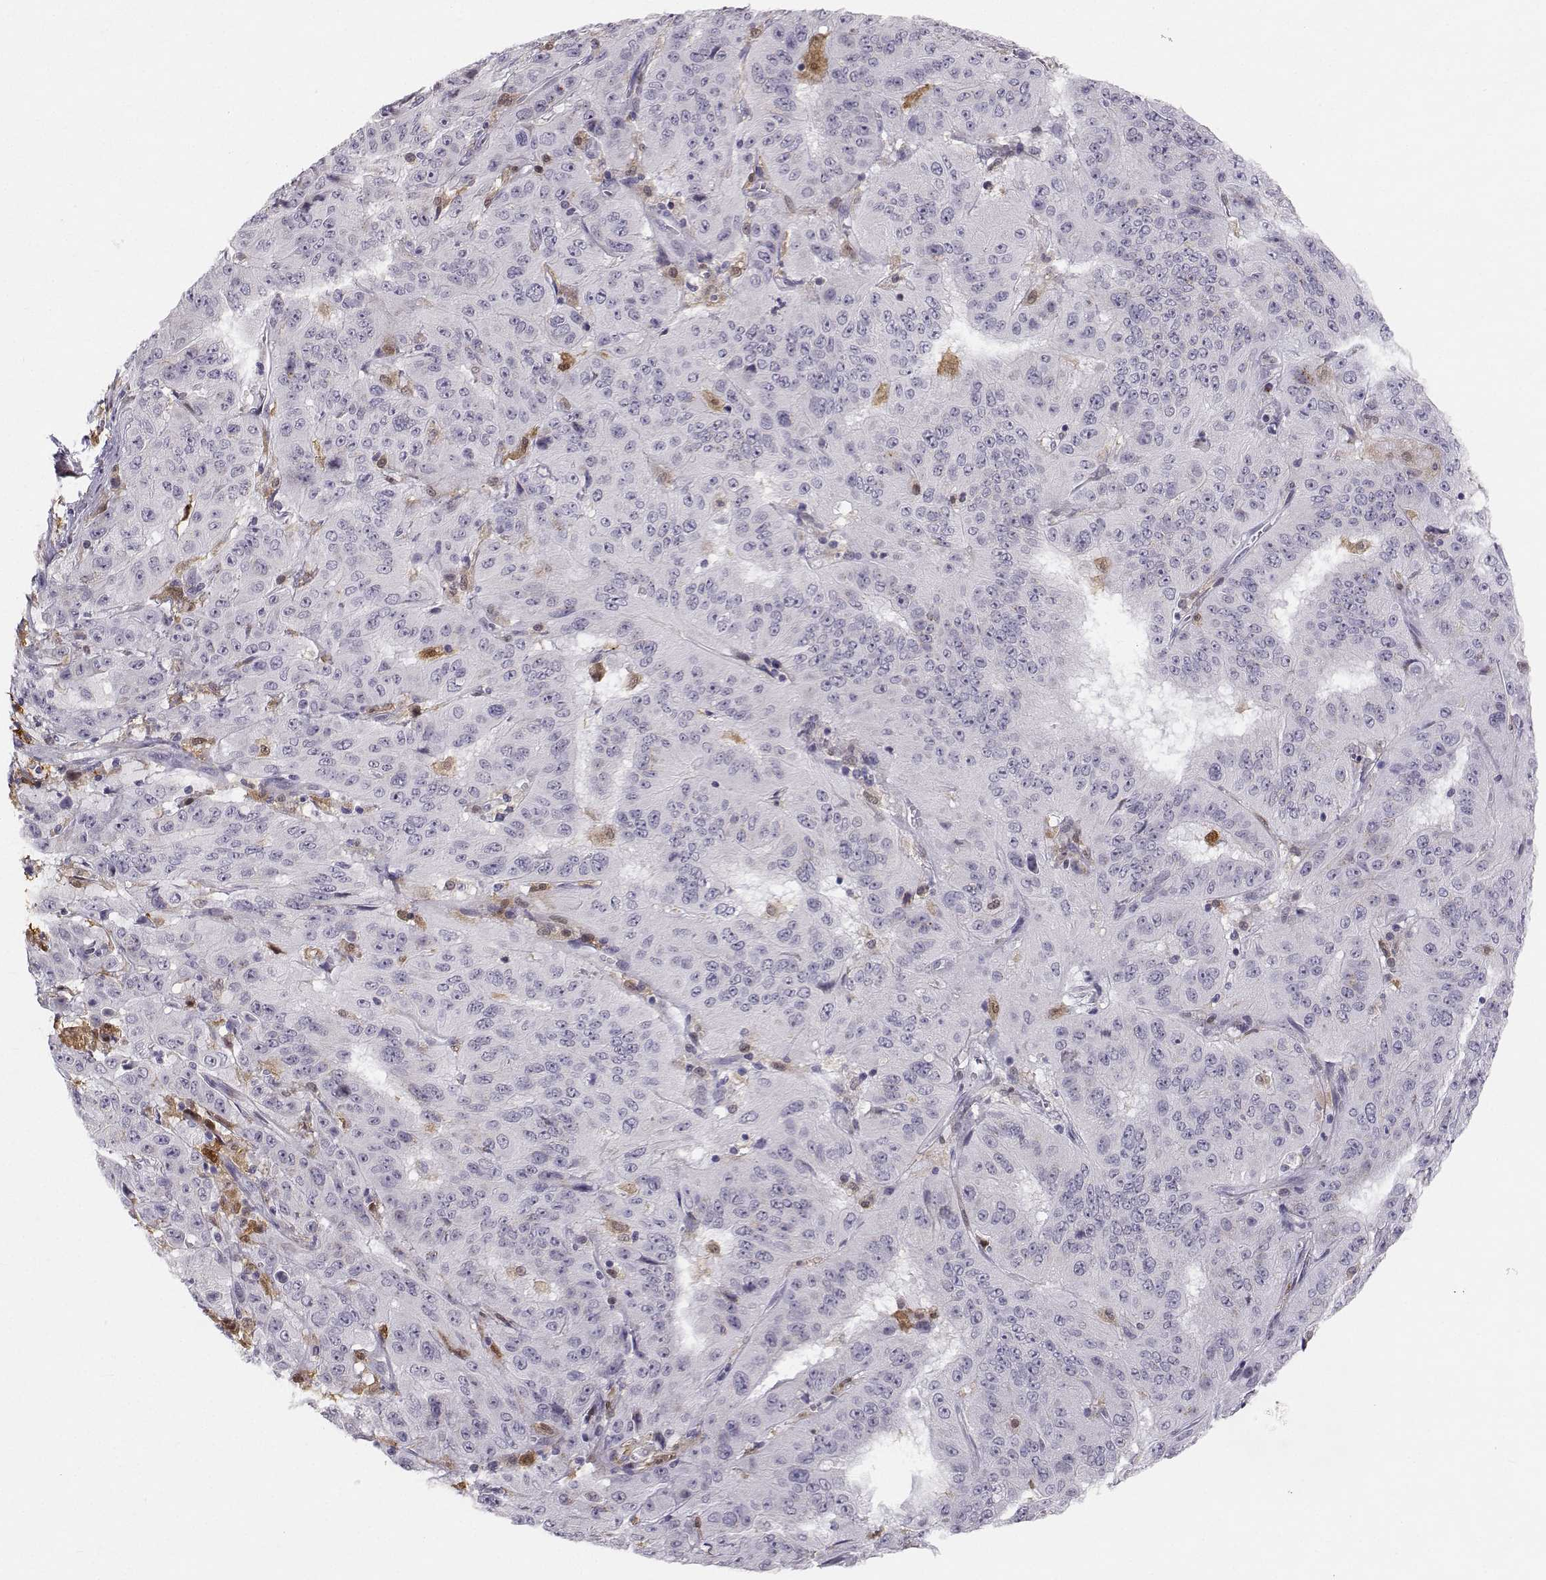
{"staining": {"intensity": "weak", "quantity": "<25%", "location": "cytoplasmic/membranous"}, "tissue": "pancreatic cancer", "cell_type": "Tumor cells", "image_type": "cancer", "snomed": [{"axis": "morphology", "description": "Adenocarcinoma, NOS"}, {"axis": "topography", "description": "Pancreas"}], "caption": "The IHC photomicrograph has no significant positivity in tumor cells of pancreatic cancer (adenocarcinoma) tissue.", "gene": "HTR7", "patient": {"sex": "male", "age": 63}}